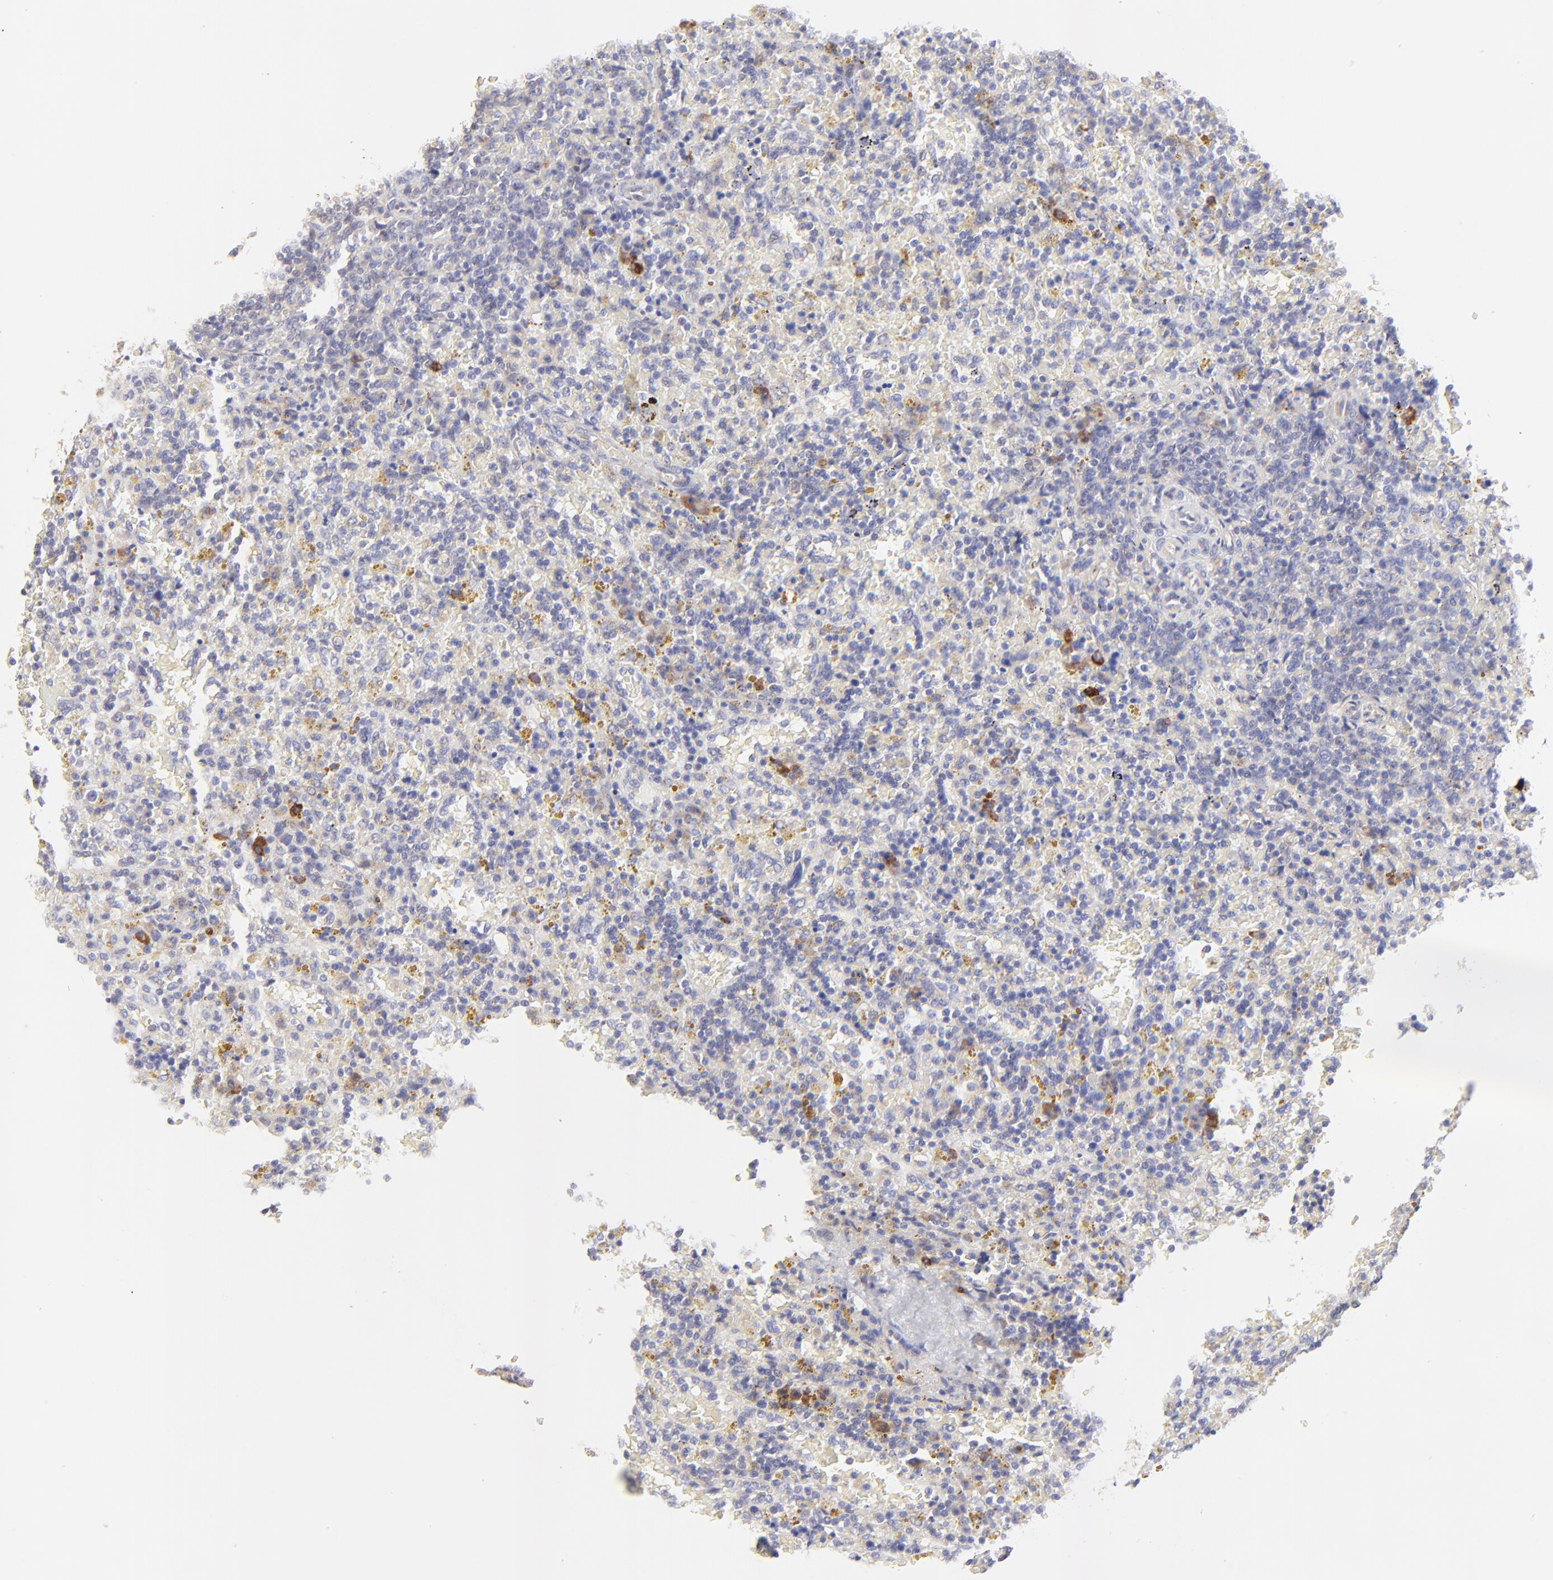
{"staining": {"intensity": "weak", "quantity": "<25%", "location": "cytoplasmic/membranous"}, "tissue": "lymphoma", "cell_type": "Tumor cells", "image_type": "cancer", "snomed": [{"axis": "morphology", "description": "Malignant lymphoma, non-Hodgkin's type, Low grade"}, {"axis": "topography", "description": "Spleen"}], "caption": "This is an immunohistochemistry (IHC) photomicrograph of human lymphoma. There is no expression in tumor cells.", "gene": "LHFPL1", "patient": {"sex": "female", "age": 65}}